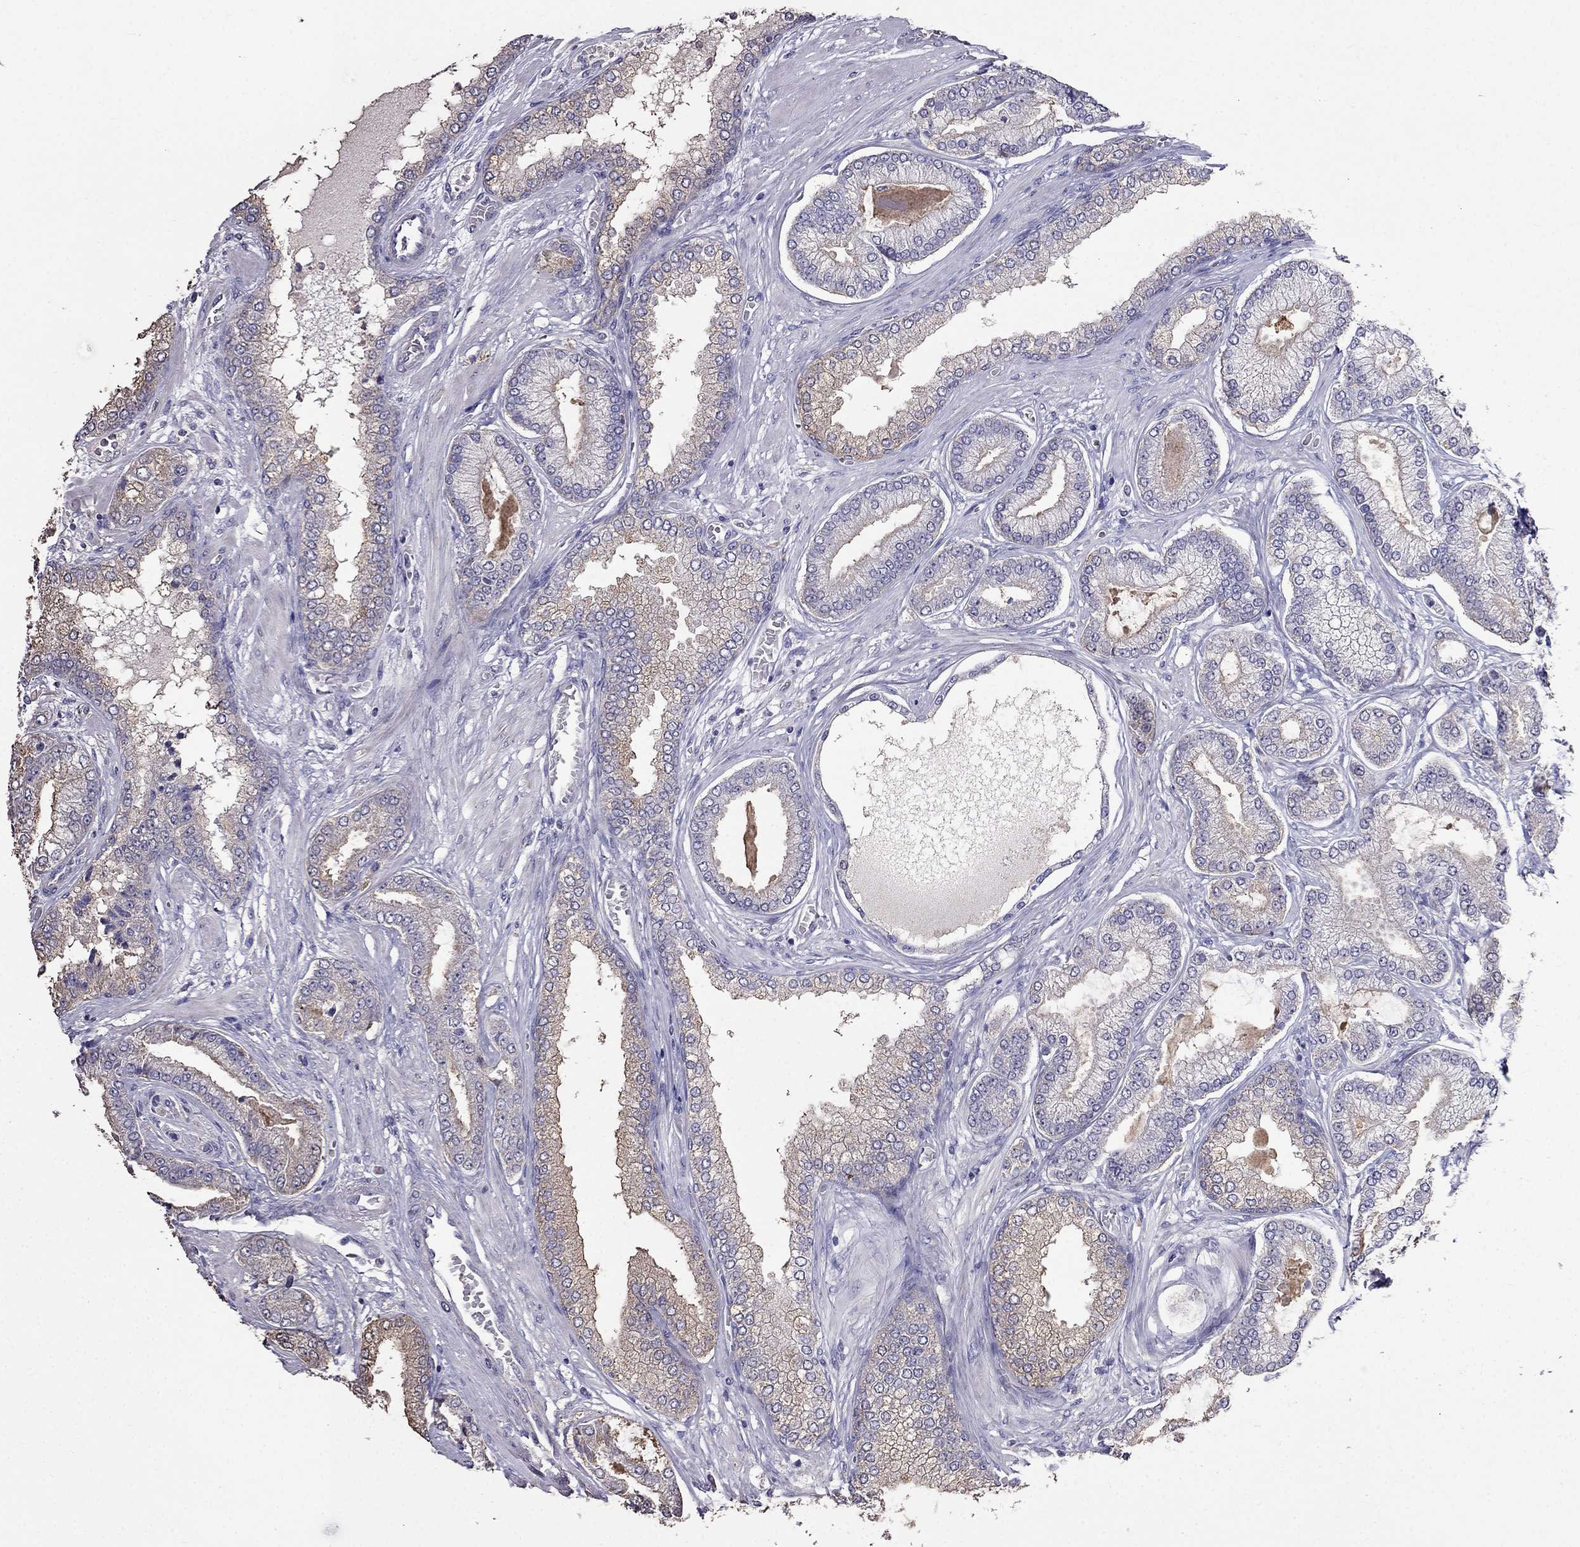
{"staining": {"intensity": "weak", "quantity": "<25%", "location": "cytoplasmic/membranous"}, "tissue": "prostate cancer", "cell_type": "Tumor cells", "image_type": "cancer", "snomed": [{"axis": "morphology", "description": "Adenocarcinoma, Low grade"}, {"axis": "topography", "description": "Prostate"}], "caption": "This is a micrograph of immunohistochemistry staining of prostate cancer, which shows no expression in tumor cells.", "gene": "AK5", "patient": {"sex": "male", "age": 57}}